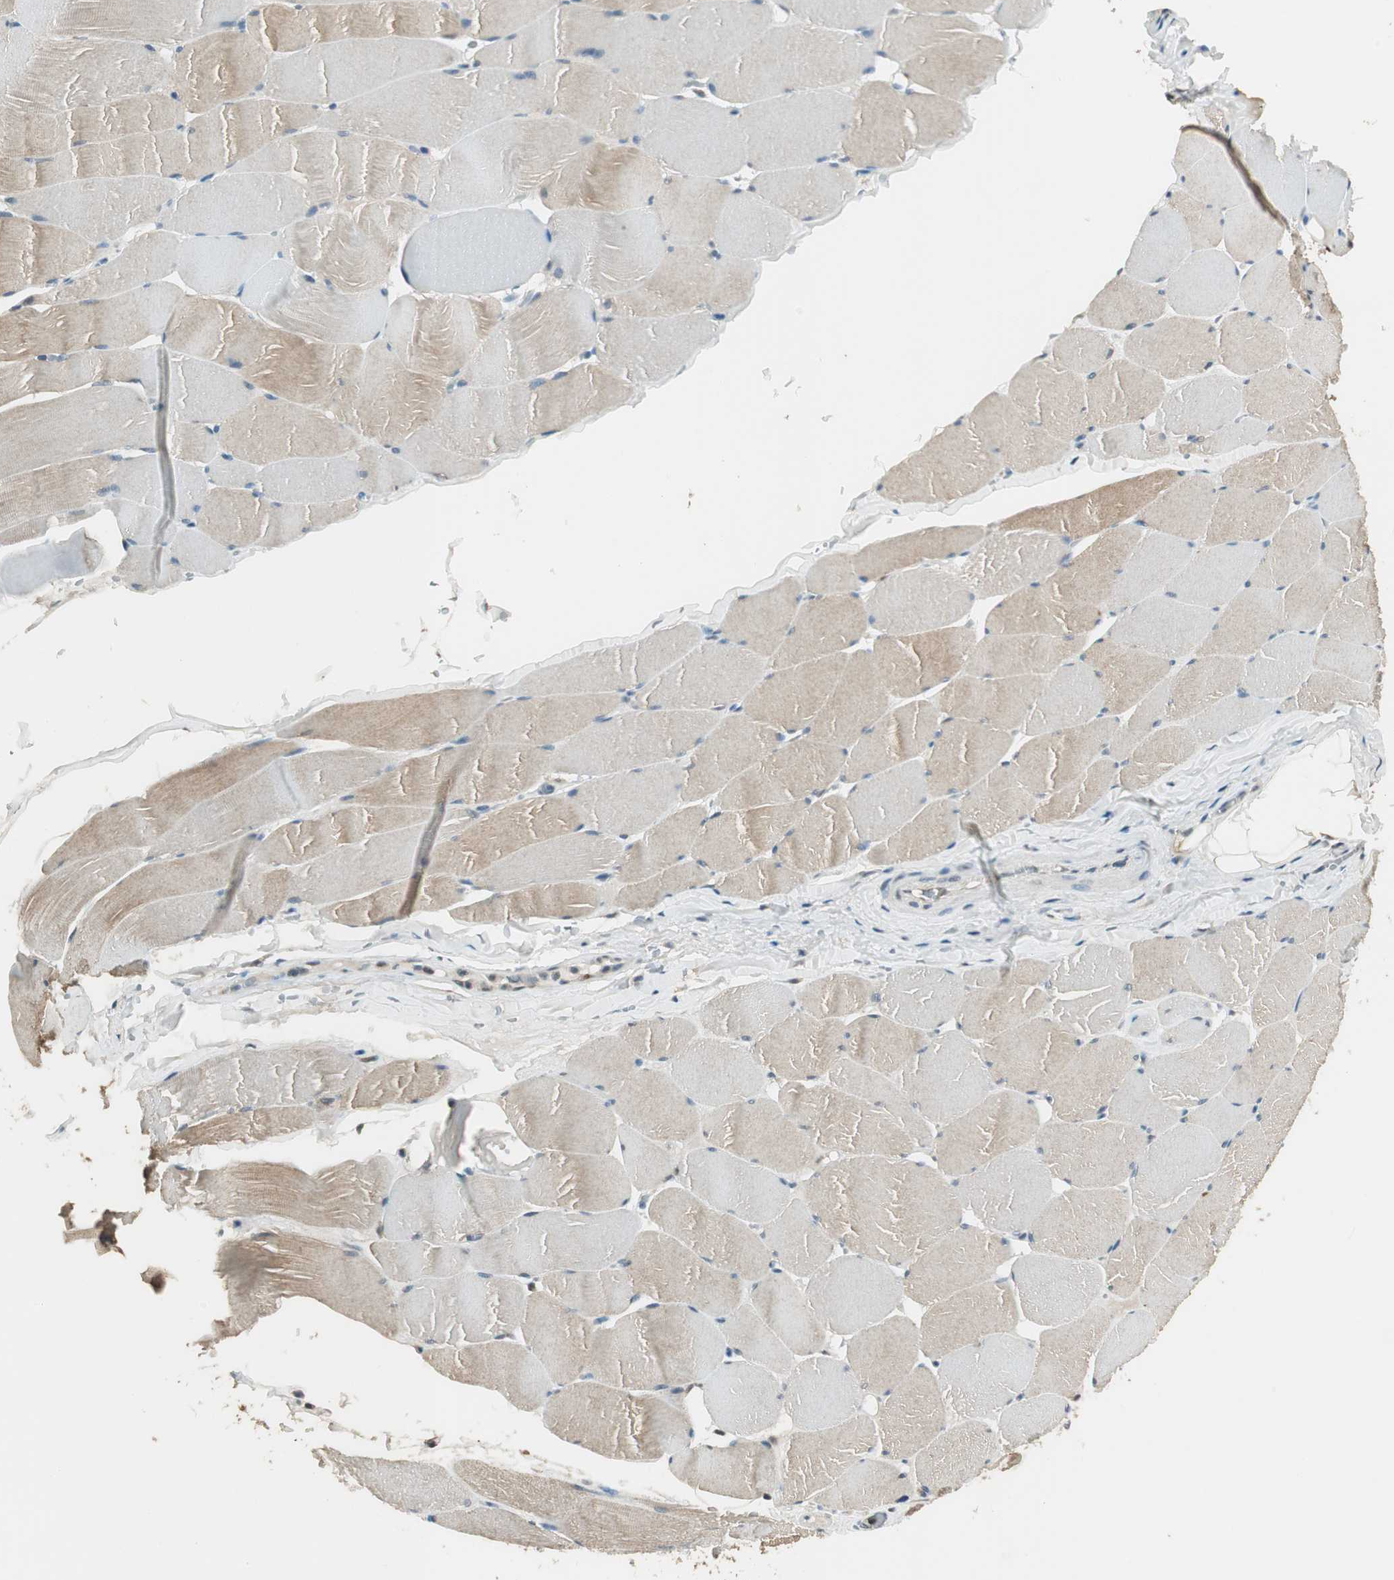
{"staining": {"intensity": "moderate", "quantity": "25%-75%", "location": "cytoplasmic/membranous"}, "tissue": "skeletal muscle", "cell_type": "Myocytes", "image_type": "normal", "snomed": [{"axis": "morphology", "description": "Normal tissue, NOS"}, {"axis": "topography", "description": "Skeletal muscle"}], "caption": "High-magnification brightfield microscopy of unremarkable skeletal muscle stained with DAB (3,3'-diaminobenzidine) (brown) and counterstained with hematoxylin (blue). myocytes exhibit moderate cytoplasmic/membranous positivity is identified in approximately25%-75% of cells.", "gene": "USP5", "patient": {"sex": "male", "age": 62}}